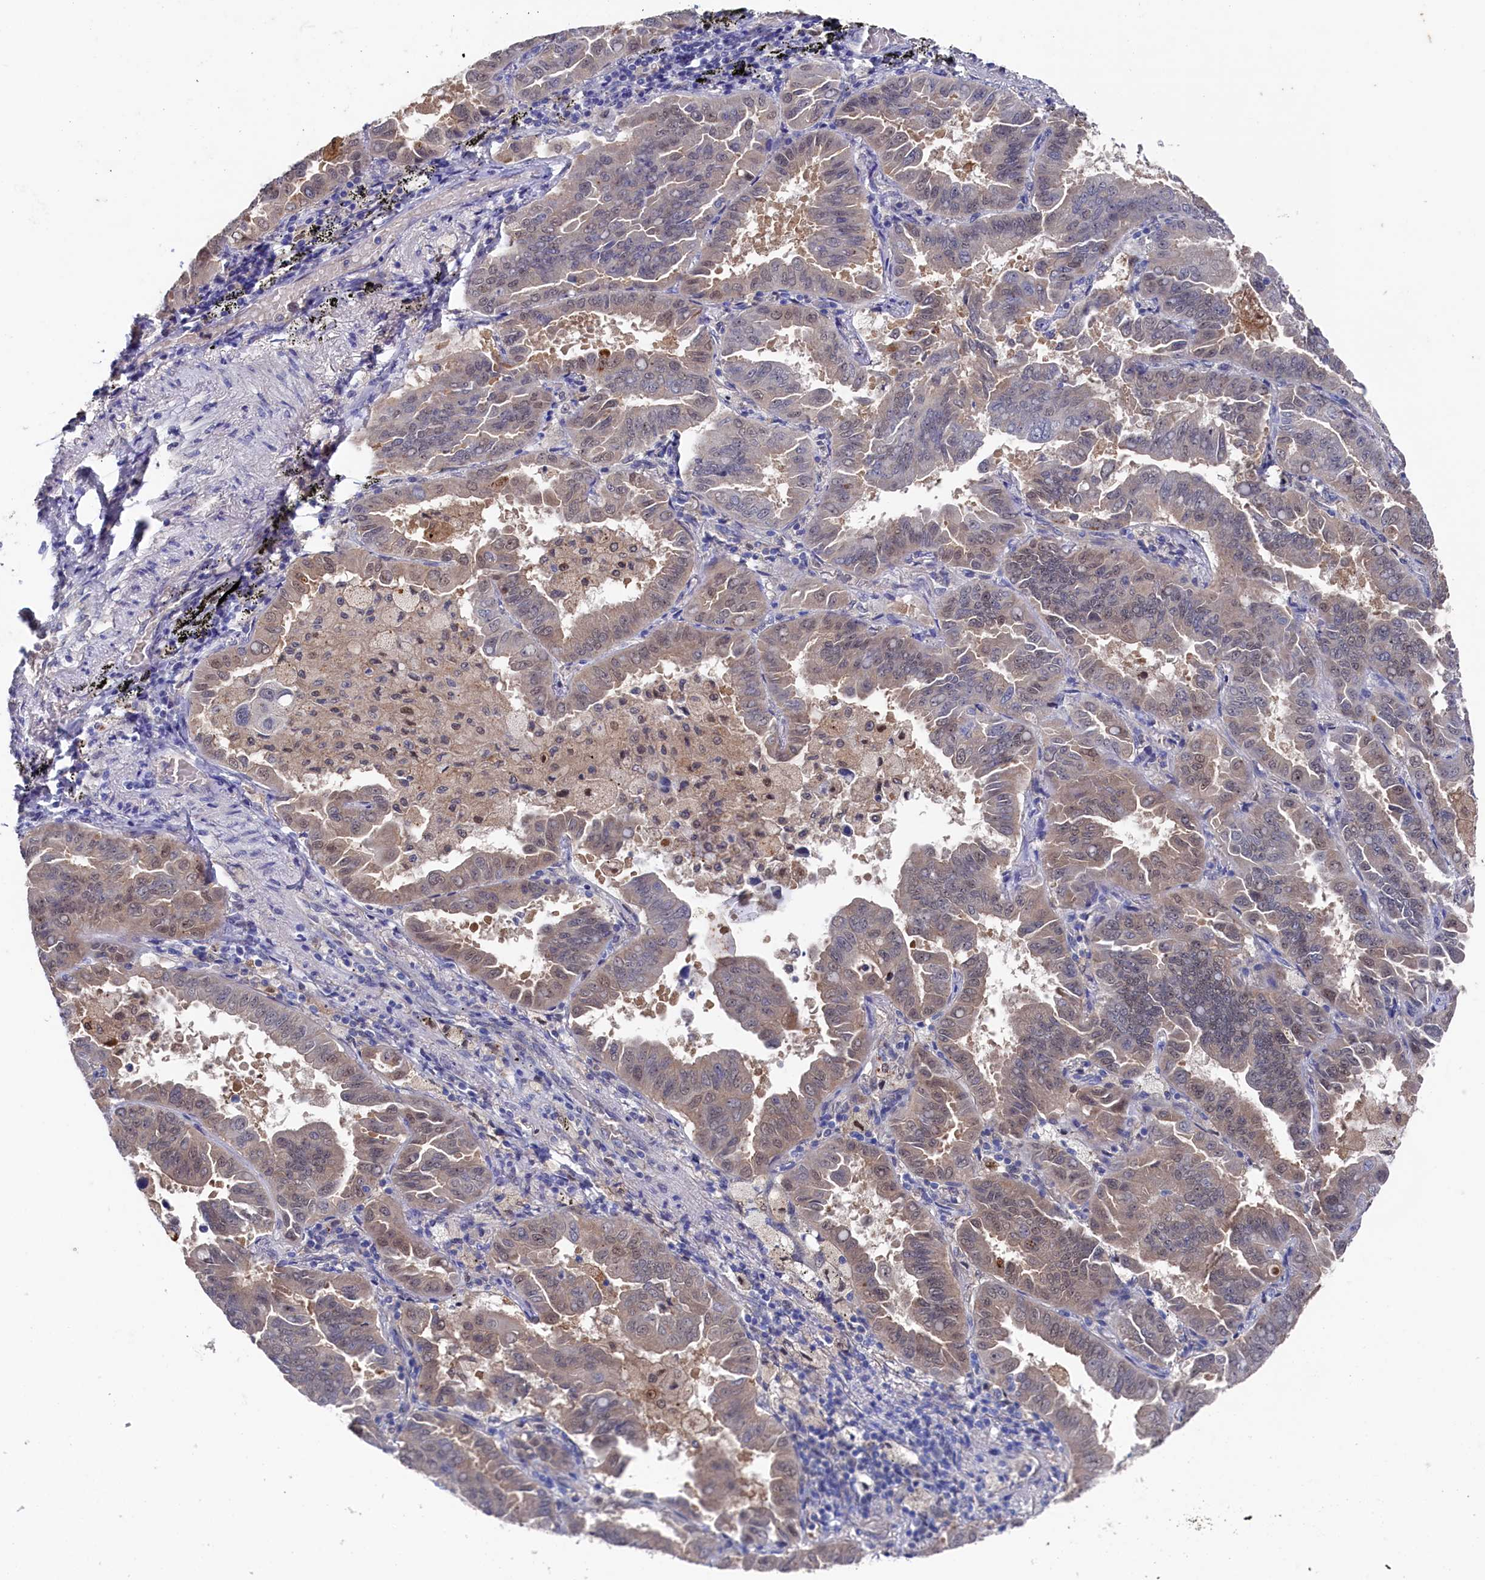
{"staining": {"intensity": "weak", "quantity": "25%-75%", "location": "cytoplasmic/membranous,nuclear"}, "tissue": "lung cancer", "cell_type": "Tumor cells", "image_type": "cancer", "snomed": [{"axis": "morphology", "description": "Adenocarcinoma, NOS"}, {"axis": "topography", "description": "Lung"}], "caption": "Tumor cells display weak cytoplasmic/membranous and nuclear expression in about 25%-75% of cells in adenocarcinoma (lung).", "gene": "RNH1", "patient": {"sex": "male", "age": 64}}